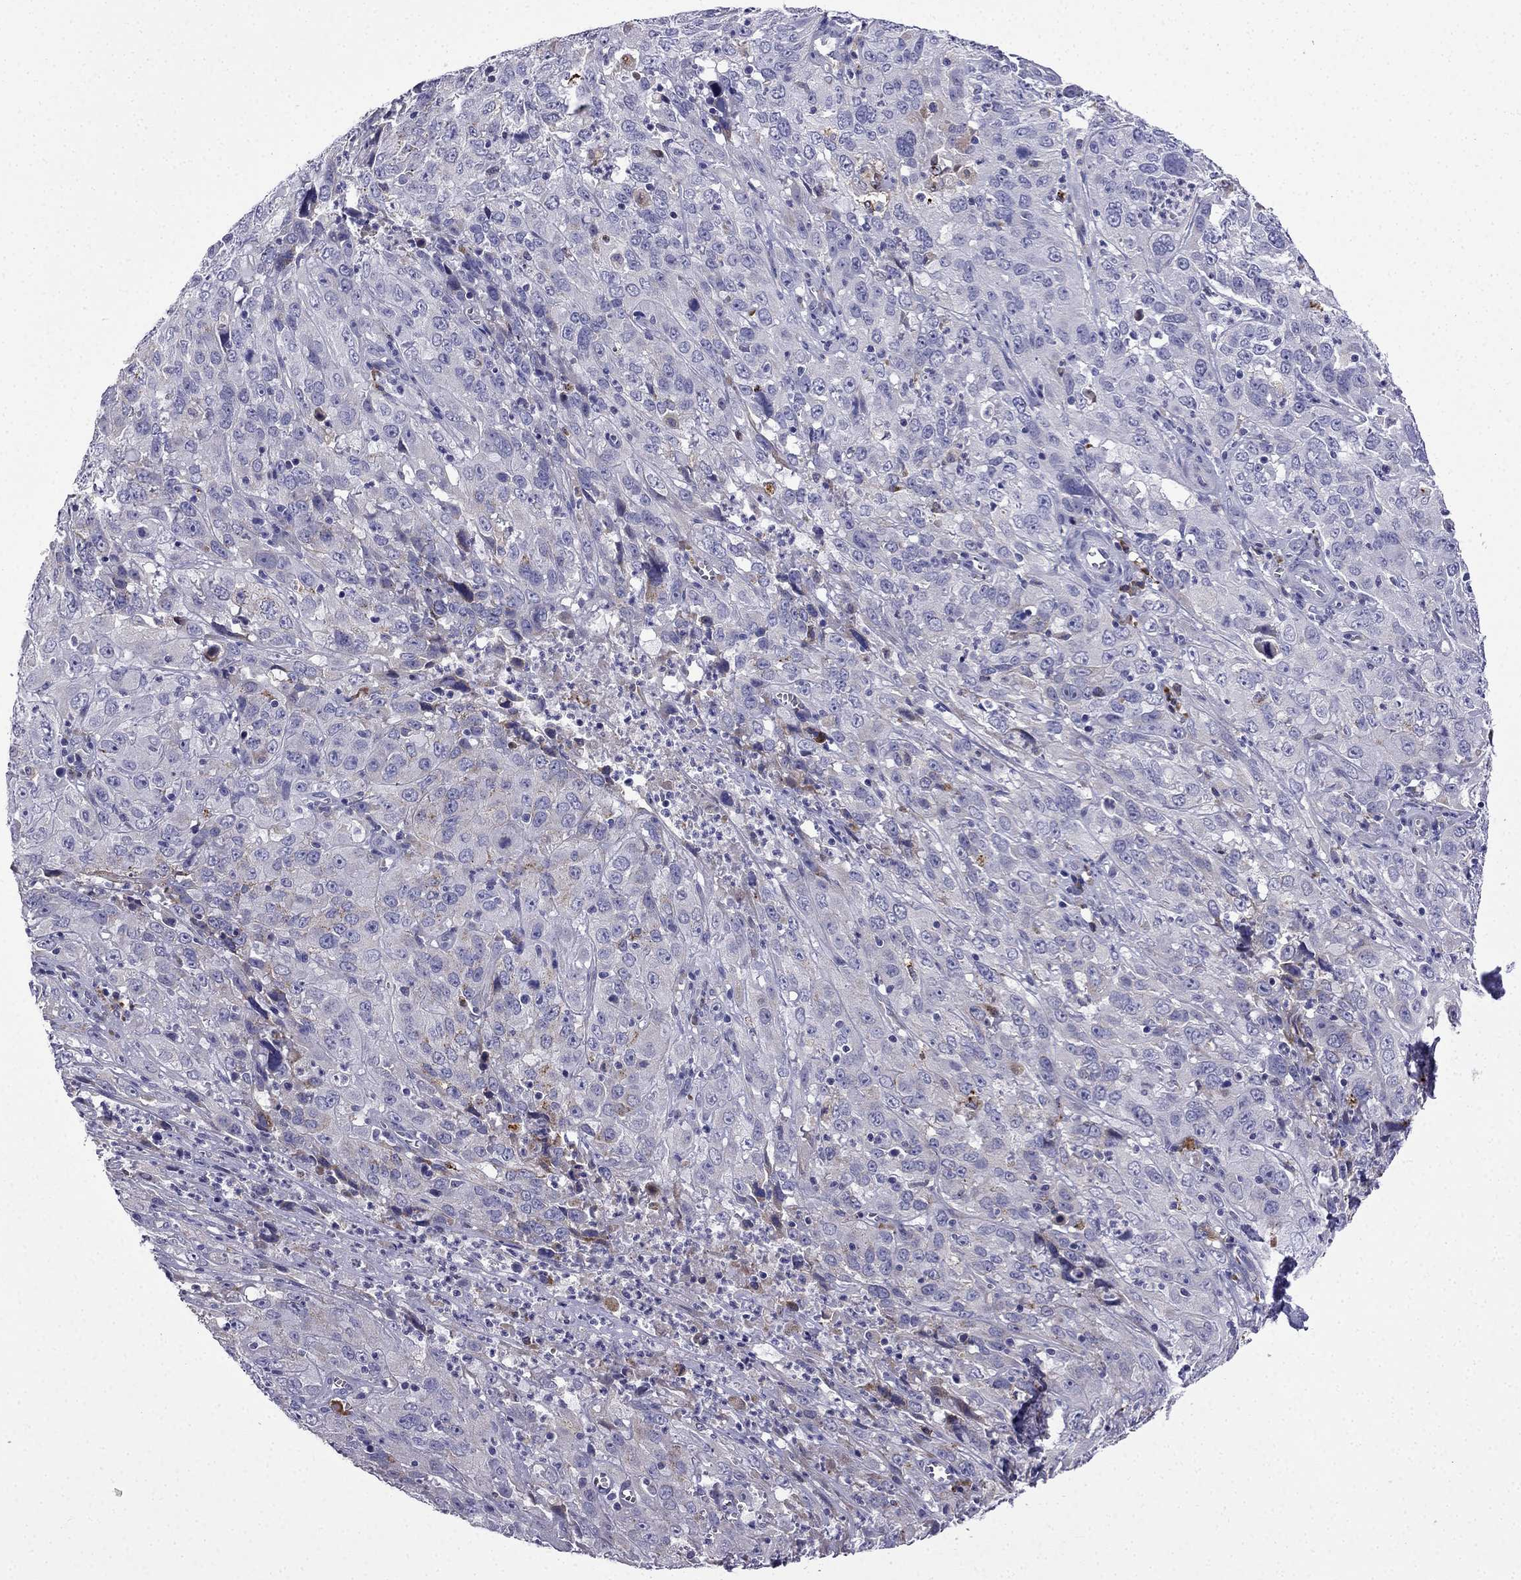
{"staining": {"intensity": "negative", "quantity": "none", "location": "none"}, "tissue": "cervical cancer", "cell_type": "Tumor cells", "image_type": "cancer", "snomed": [{"axis": "morphology", "description": "Squamous cell carcinoma, NOS"}, {"axis": "topography", "description": "Cervix"}], "caption": "The image shows no significant expression in tumor cells of cervical squamous cell carcinoma.", "gene": "TSSK4", "patient": {"sex": "female", "age": 32}}